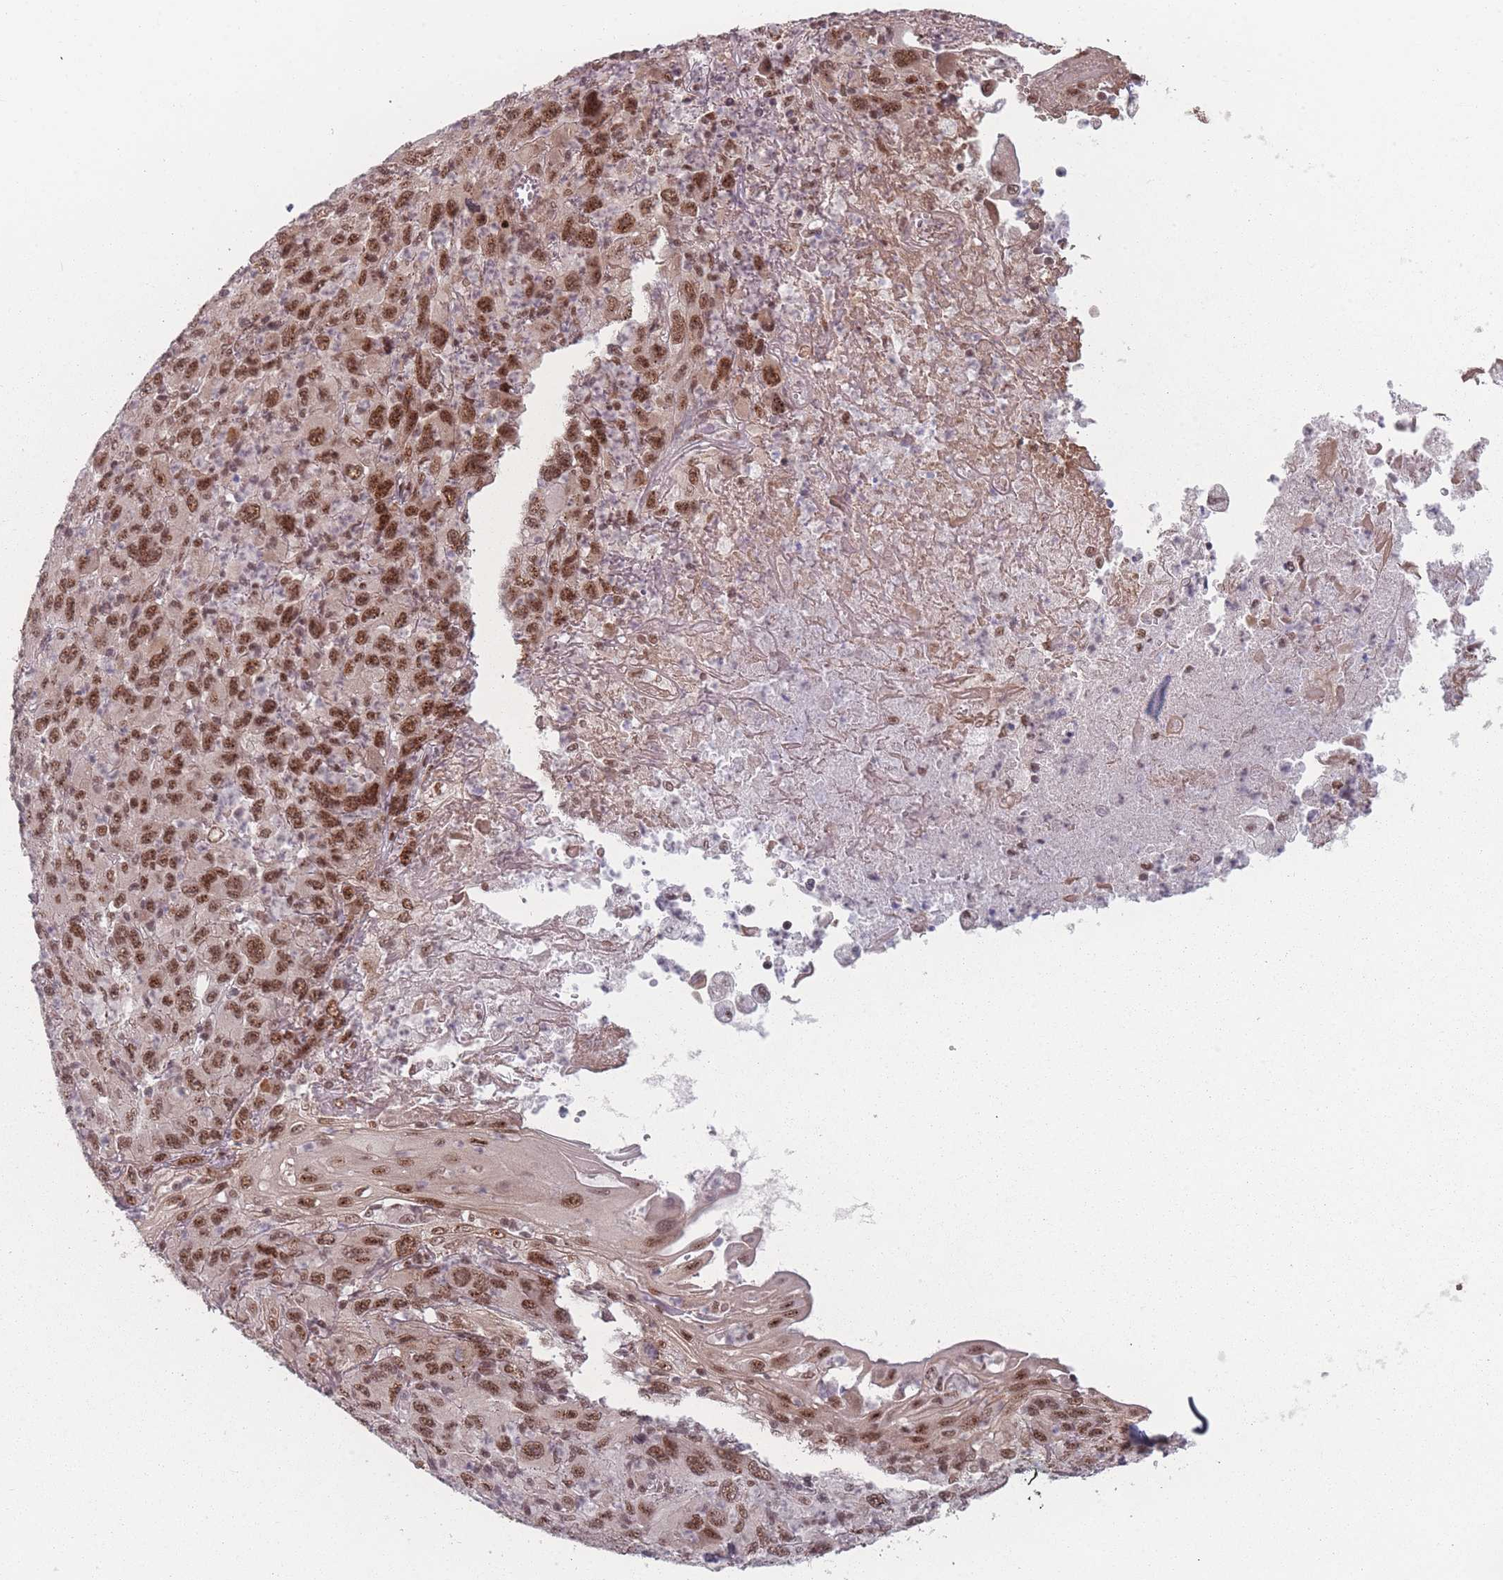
{"staining": {"intensity": "moderate", "quantity": ">75%", "location": "nuclear"}, "tissue": "melanoma", "cell_type": "Tumor cells", "image_type": "cancer", "snomed": [{"axis": "morphology", "description": "Malignant melanoma, Metastatic site"}, {"axis": "topography", "description": "Skin"}], "caption": "Melanoma tissue displays moderate nuclear positivity in about >75% of tumor cells The staining was performed using DAB to visualize the protein expression in brown, while the nuclei were stained in blue with hematoxylin (Magnification: 20x).", "gene": "ZC3H14", "patient": {"sex": "female", "age": 56}}